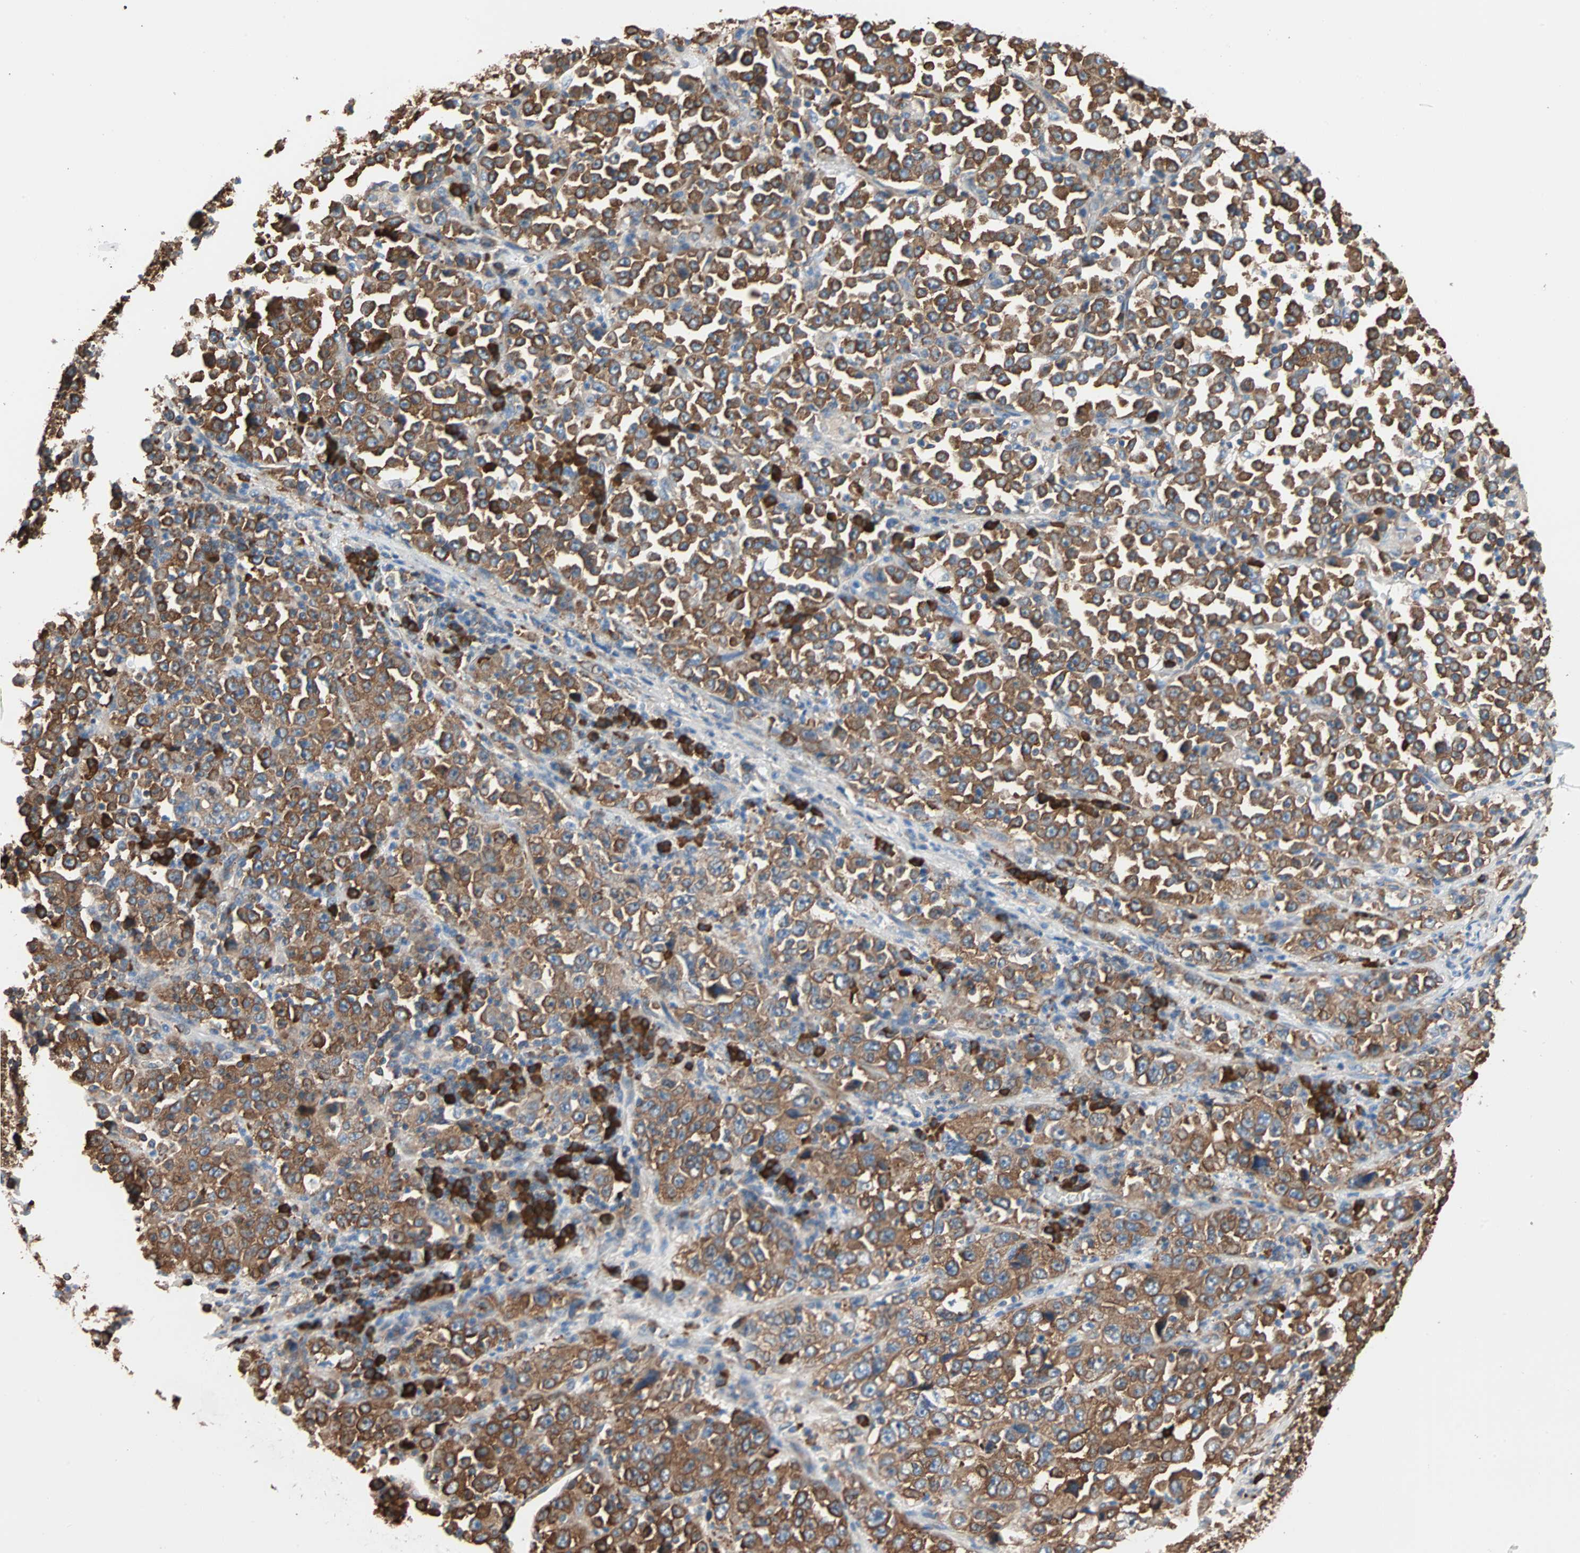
{"staining": {"intensity": "strong", "quantity": ">75%", "location": "cytoplasmic/membranous"}, "tissue": "stomach cancer", "cell_type": "Tumor cells", "image_type": "cancer", "snomed": [{"axis": "morphology", "description": "Normal tissue, NOS"}, {"axis": "morphology", "description": "Adenocarcinoma, NOS"}, {"axis": "topography", "description": "Stomach, upper"}, {"axis": "topography", "description": "Stomach"}], "caption": "This is a photomicrograph of immunohistochemistry (IHC) staining of stomach cancer (adenocarcinoma), which shows strong expression in the cytoplasmic/membranous of tumor cells.", "gene": "EEF2", "patient": {"sex": "male", "age": 59}}